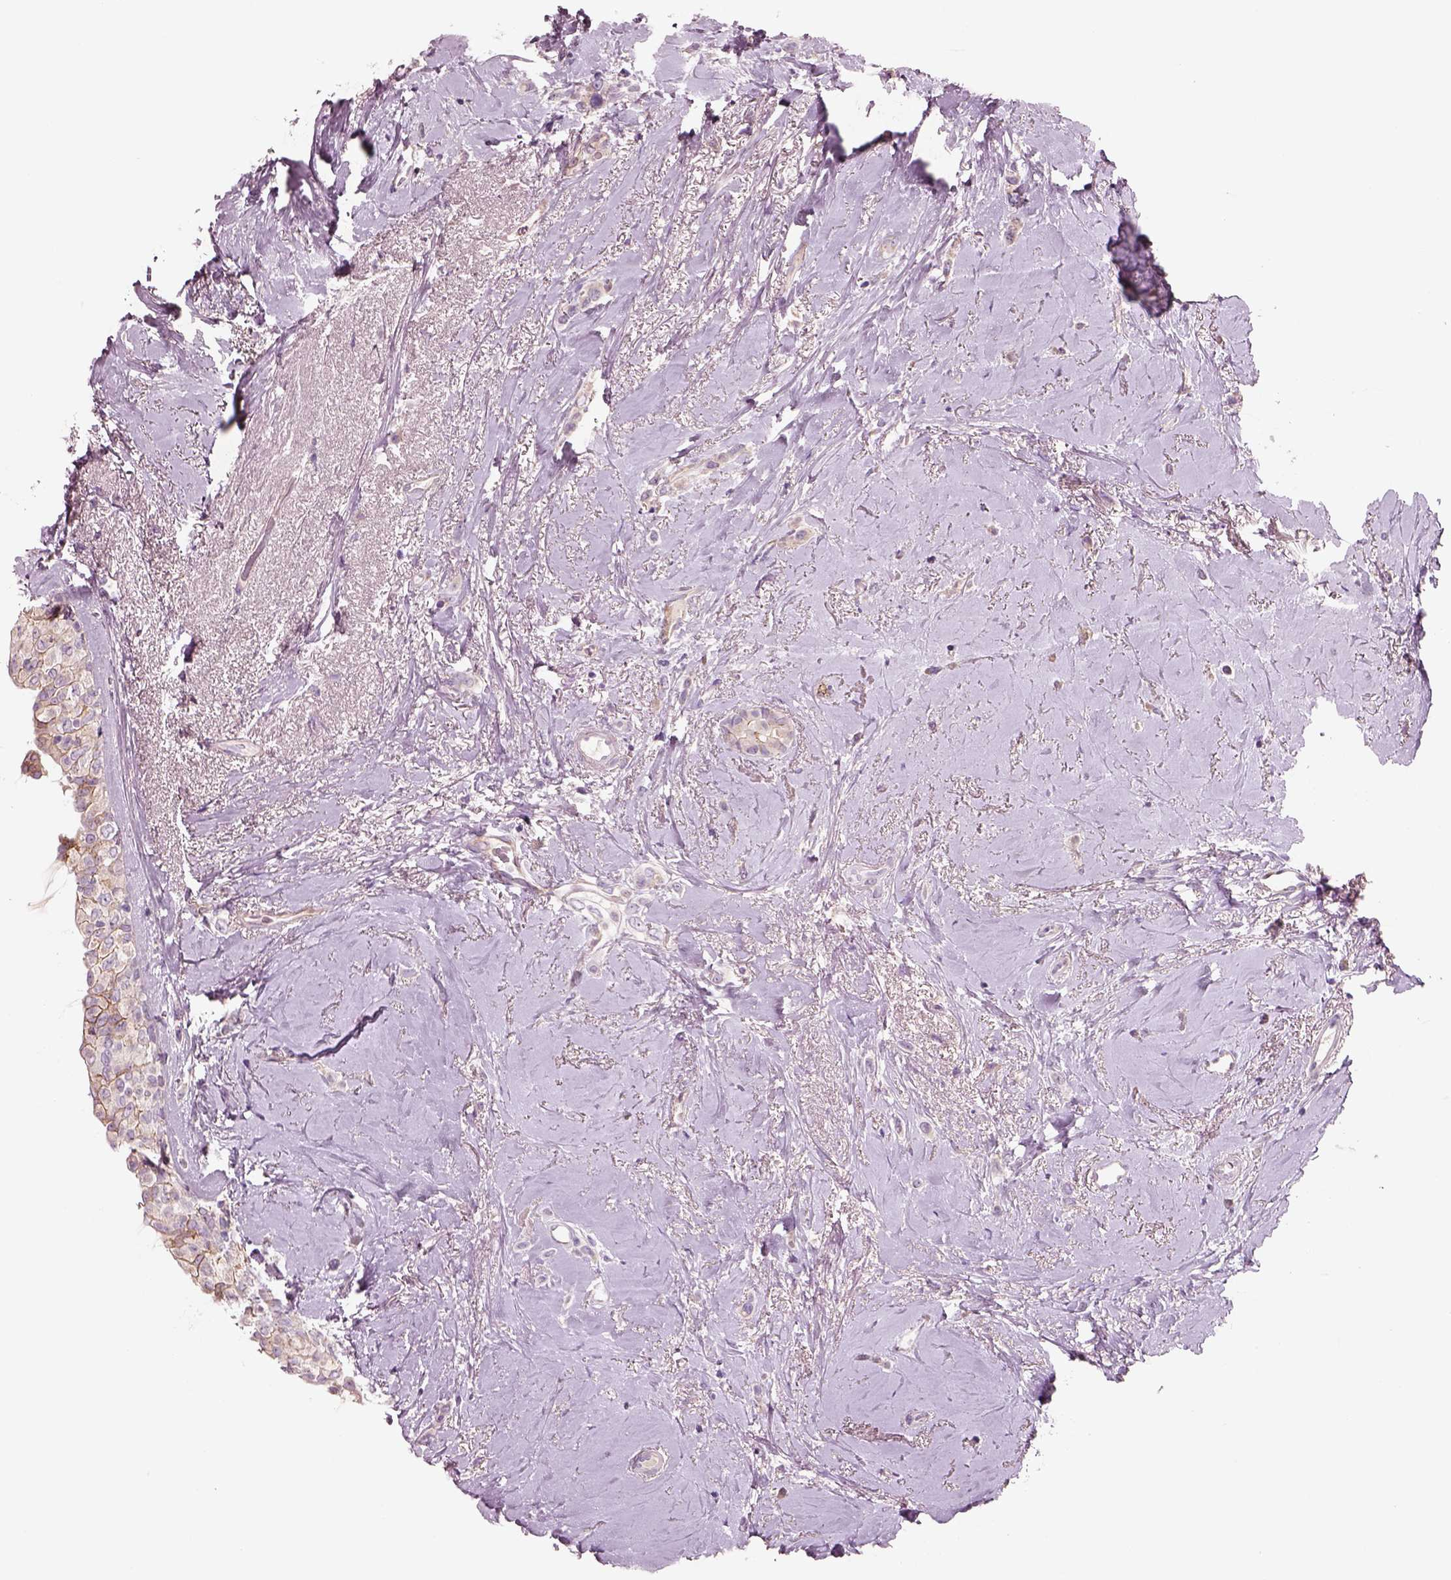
{"staining": {"intensity": "weak", "quantity": "<25%", "location": "cytoplasmic/membranous"}, "tissue": "breast cancer", "cell_type": "Tumor cells", "image_type": "cancer", "snomed": [{"axis": "morphology", "description": "Lobular carcinoma"}, {"axis": "topography", "description": "Breast"}], "caption": "This is an immunohistochemistry micrograph of human breast cancer. There is no staining in tumor cells.", "gene": "PLPP7", "patient": {"sex": "female", "age": 66}}